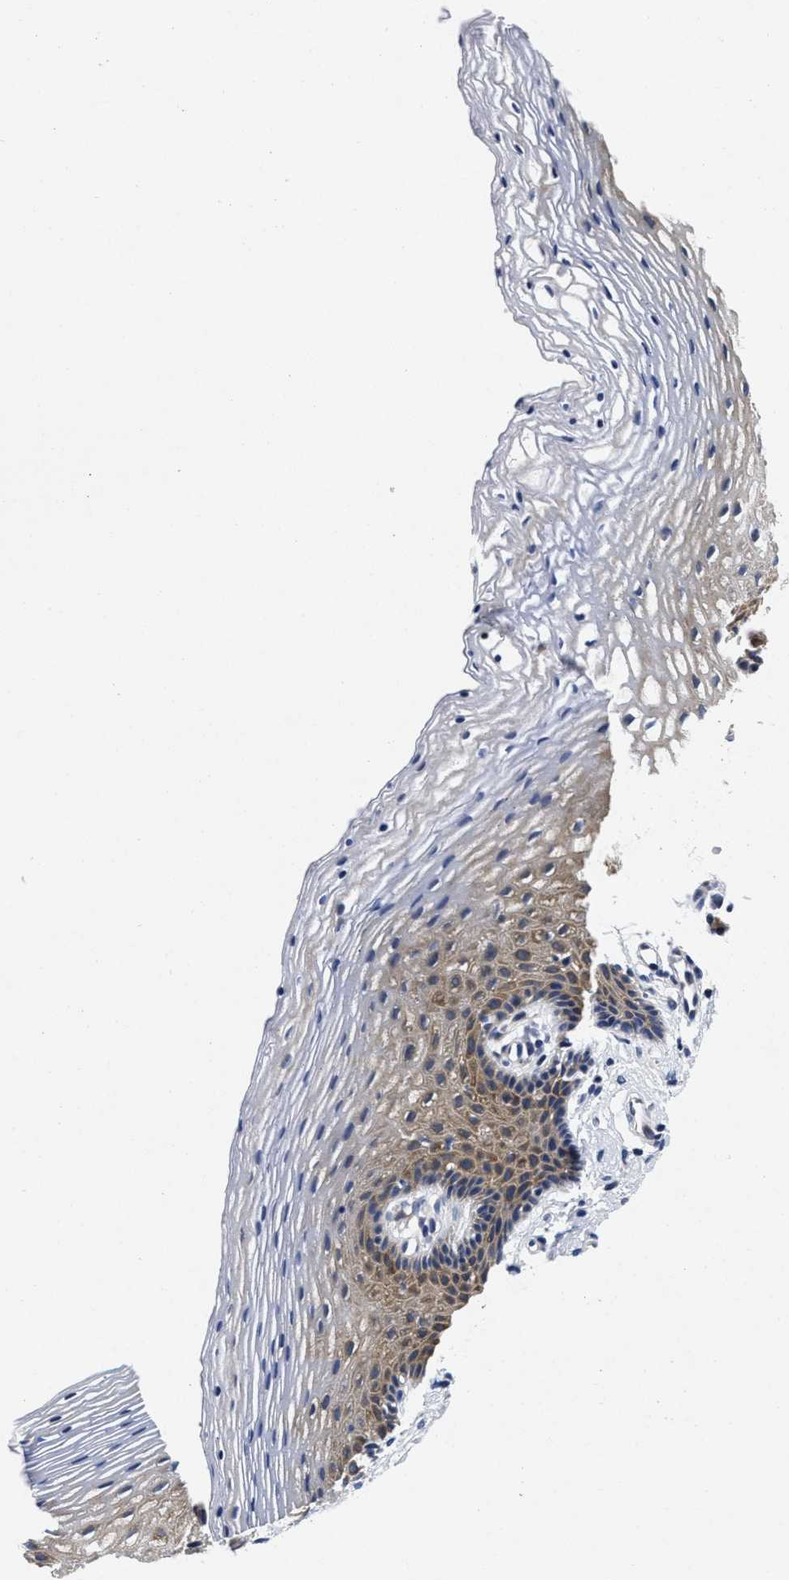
{"staining": {"intensity": "moderate", "quantity": "25%-75%", "location": "cytoplasmic/membranous"}, "tissue": "vagina", "cell_type": "Squamous epithelial cells", "image_type": "normal", "snomed": [{"axis": "morphology", "description": "Normal tissue, NOS"}, {"axis": "topography", "description": "Vagina"}], "caption": "Squamous epithelial cells display medium levels of moderate cytoplasmic/membranous expression in about 25%-75% of cells in normal human vagina.", "gene": "LAD1", "patient": {"sex": "female", "age": 32}}